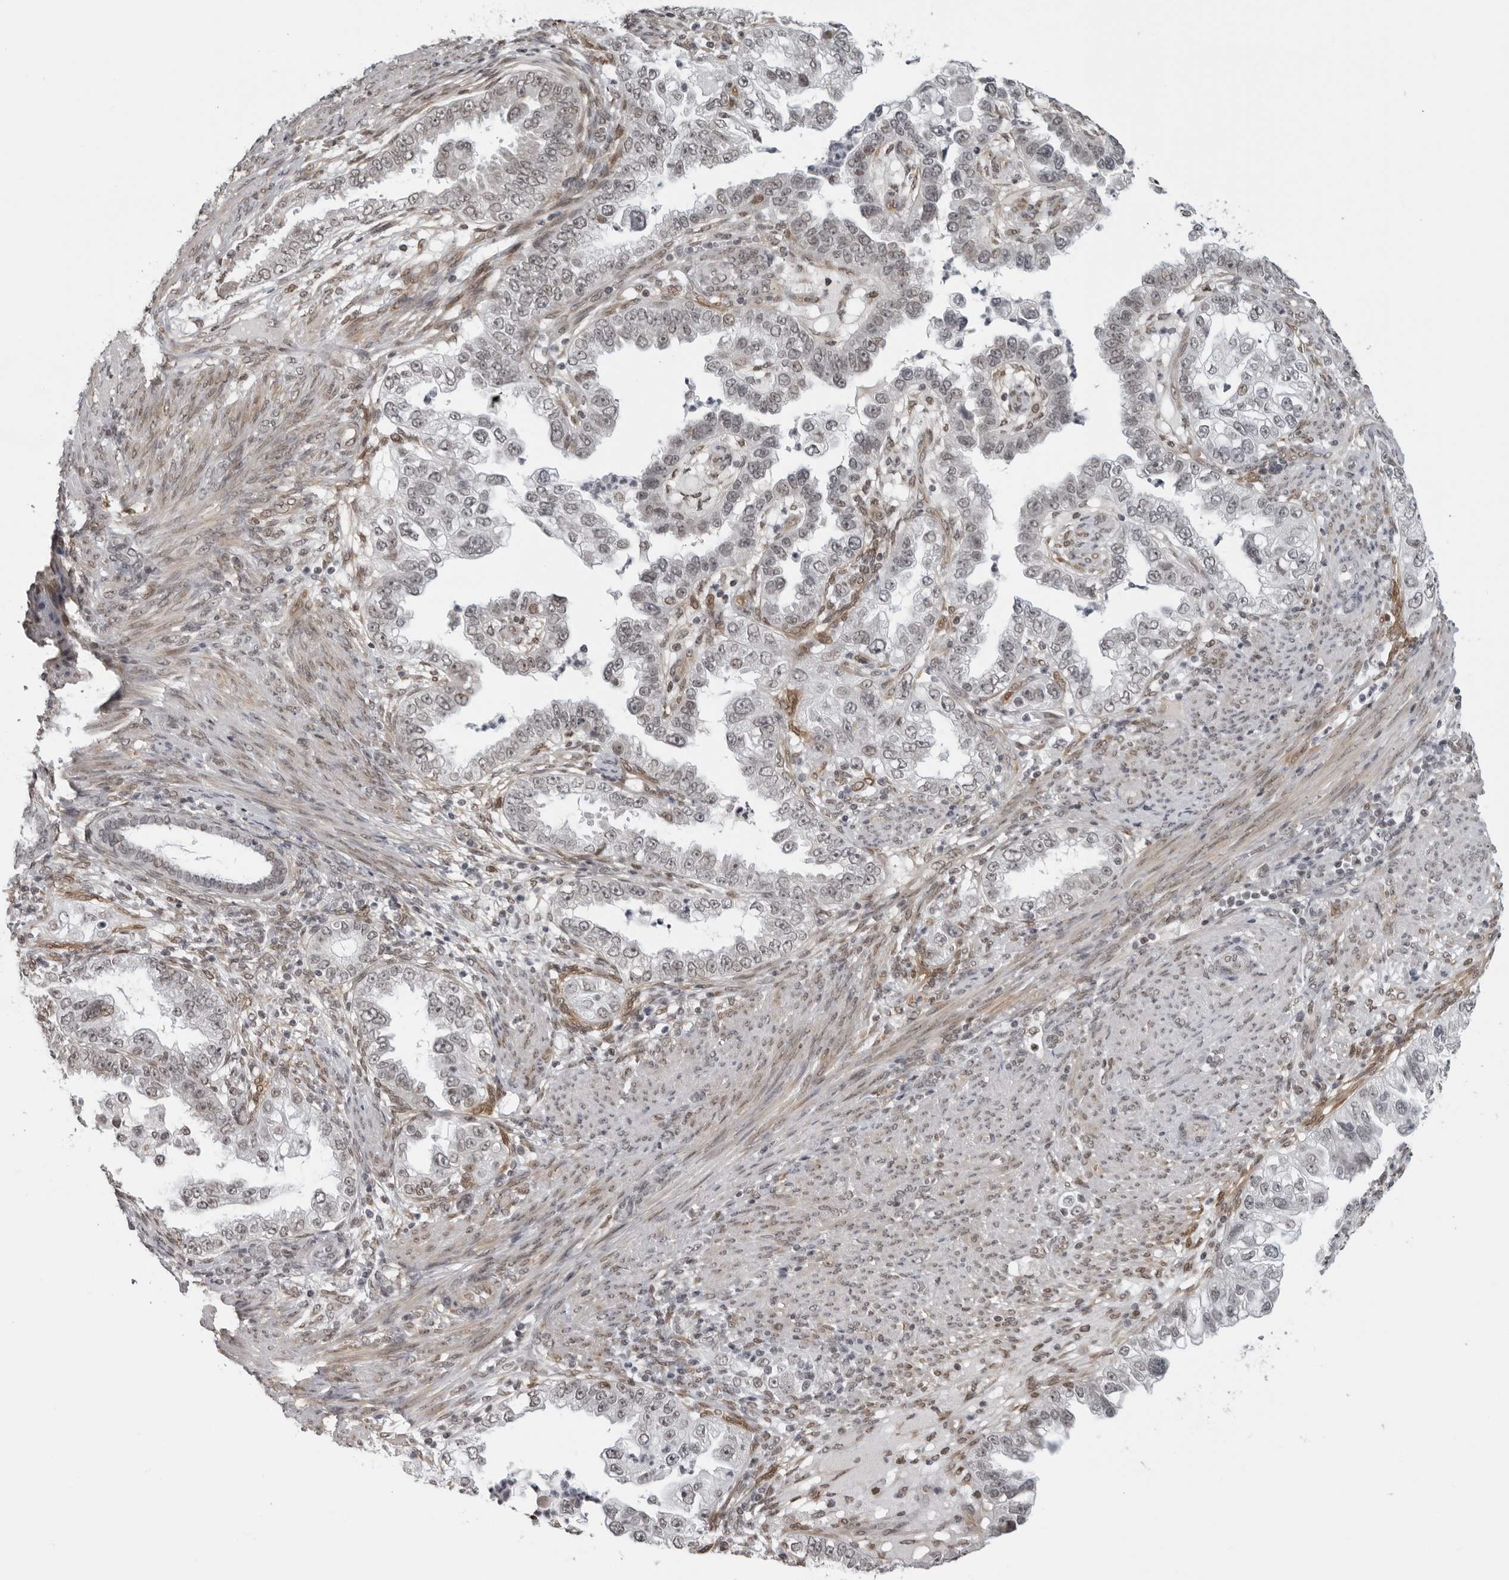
{"staining": {"intensity": "weak", "quantity": "<25%", "location": "nuclear"}, "tissue": "endometrial cancer", "cell_type": "Tumor cells", "image_type": "cancer", "snomed": [{"axis": "morphology", "description": "Adenocarcinoma, NOS"}, {"axis": "topography", "description": "Endometrium"}], "caption": "DAB (3,3'-diaminobenzidine) immunohistochemical staining of human endometrial adenocarcinoma reveals no significant positivity in tumor cells.", "gene": "MAF", "patient": {"sex": "female", "age": 85}}